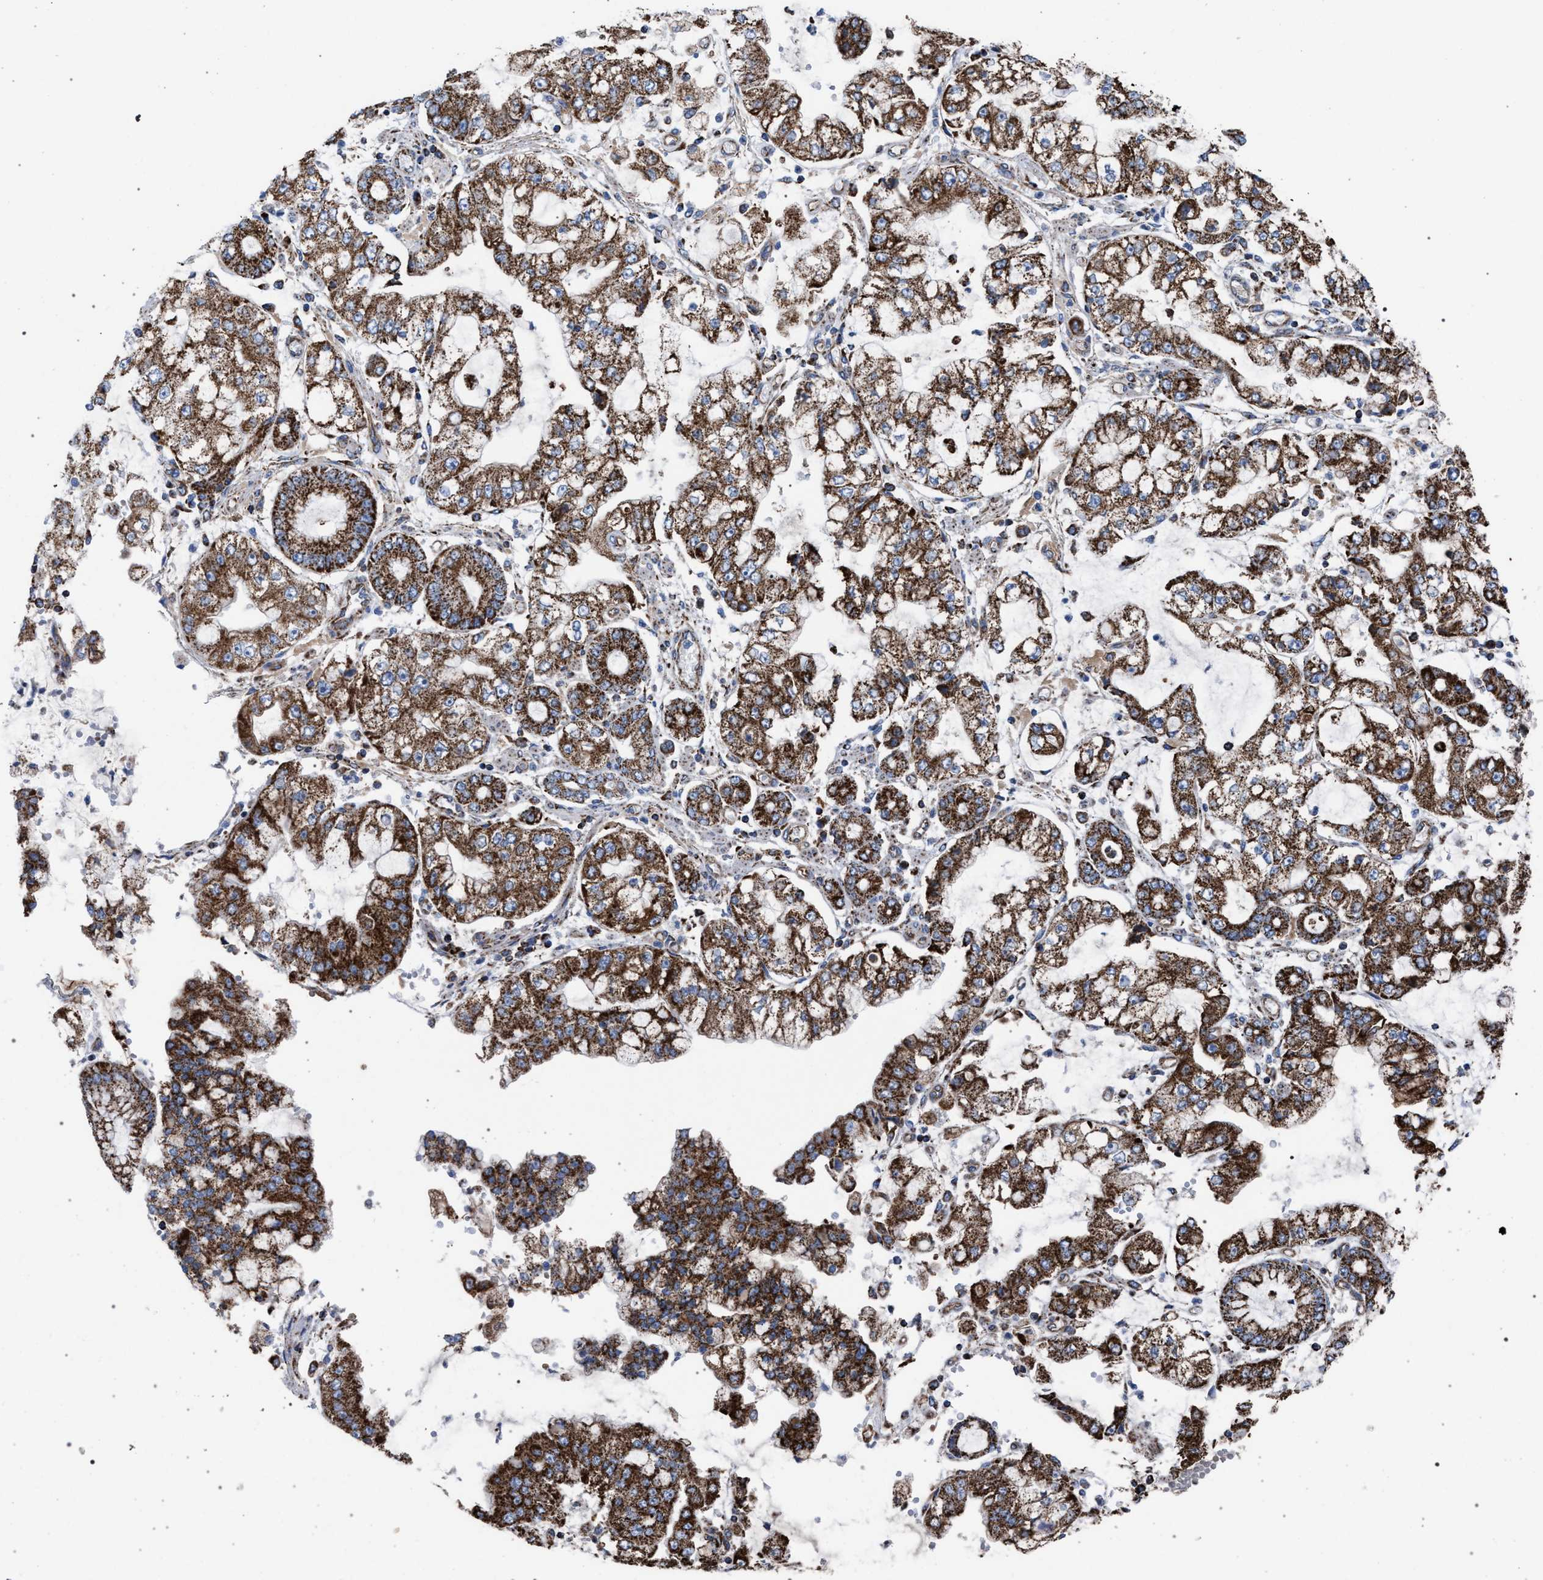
{"staining": {"intensity": "strong", "quantity": ">75%", "location": "cytoplasmic/membranous"}, "tissue": "stomach cancer", "cell_type": "Tumor cells", "image_type": "cancer", "snomed": [{"axis": "morphology", "description": "Adenocarcinoma, NOS"}, {"axis": "topography", "description": "Stomach"}], "caption": "Human stomach cancer stained for a protein (brown) shows strong cytoplasmic/membranous positive expression in about >75% of tumor cells.", "gene": "VPS13A", "patient": {"sex": "male", "age": 76}}